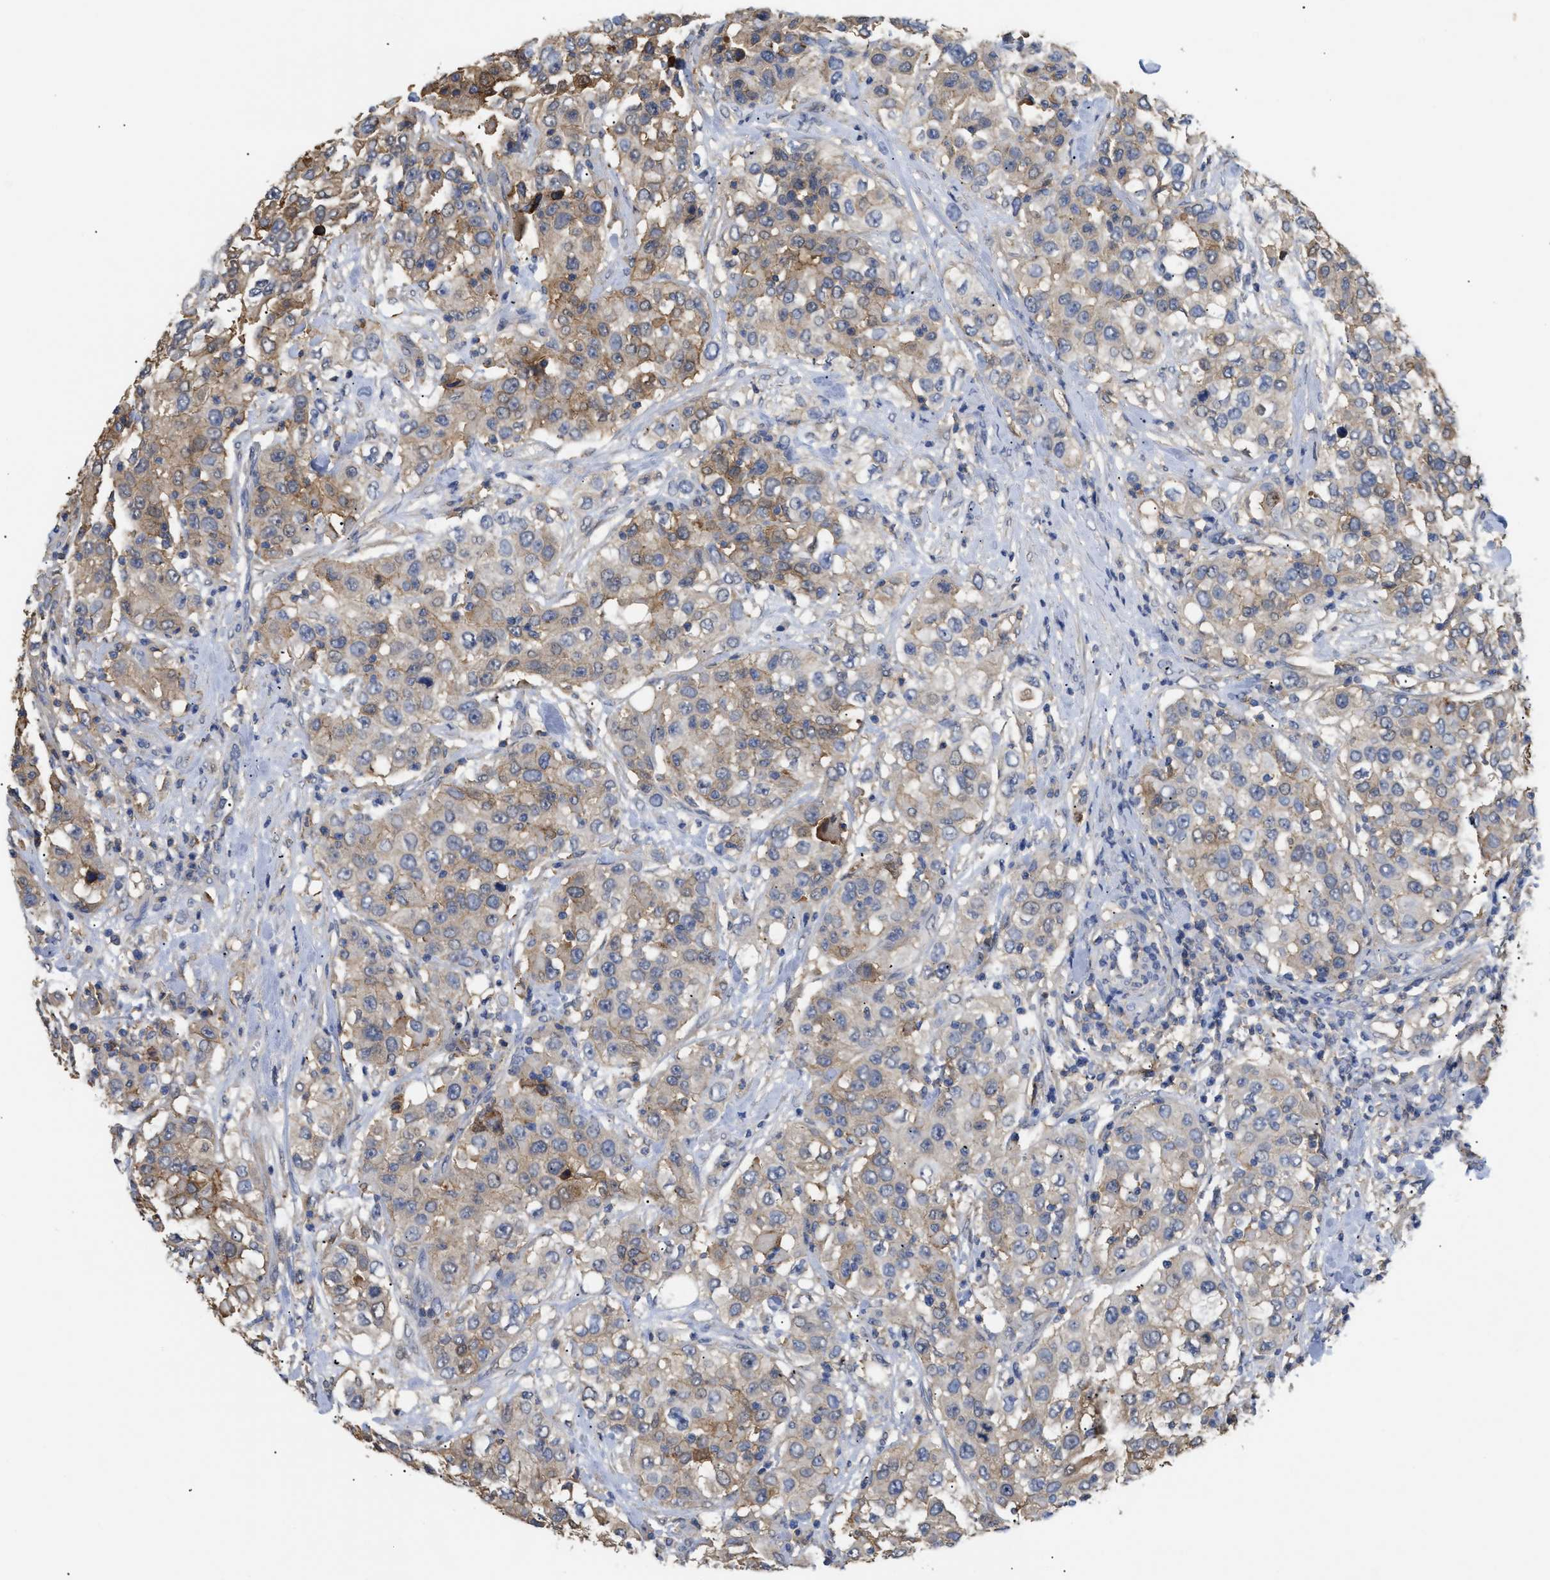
{"staining": {"intensity": "moderate", "quantity": "<25%", "location": "cytoplasmic/membranous"}, "tissue": "urothelial cancer", "cell_type": "Tumor cells", "image_type": "cancer", "snomed": [{"axis": "morphology", "description": "Urothelial carcinoma, High grade"}, {"axis": "topography", "description": "Urinary bladder"}], "caption": "Brown immunohistochemical staining in human urothelial carcinoma (high-grade) shows moderate cytoplasmic/membranous staining in approximately <25% of tumor cells. (DAB = brown stain, brightfield microscopy at high magnification).", "gene": "ANXA4", "patient": {"sex": "female", "age": 80}}